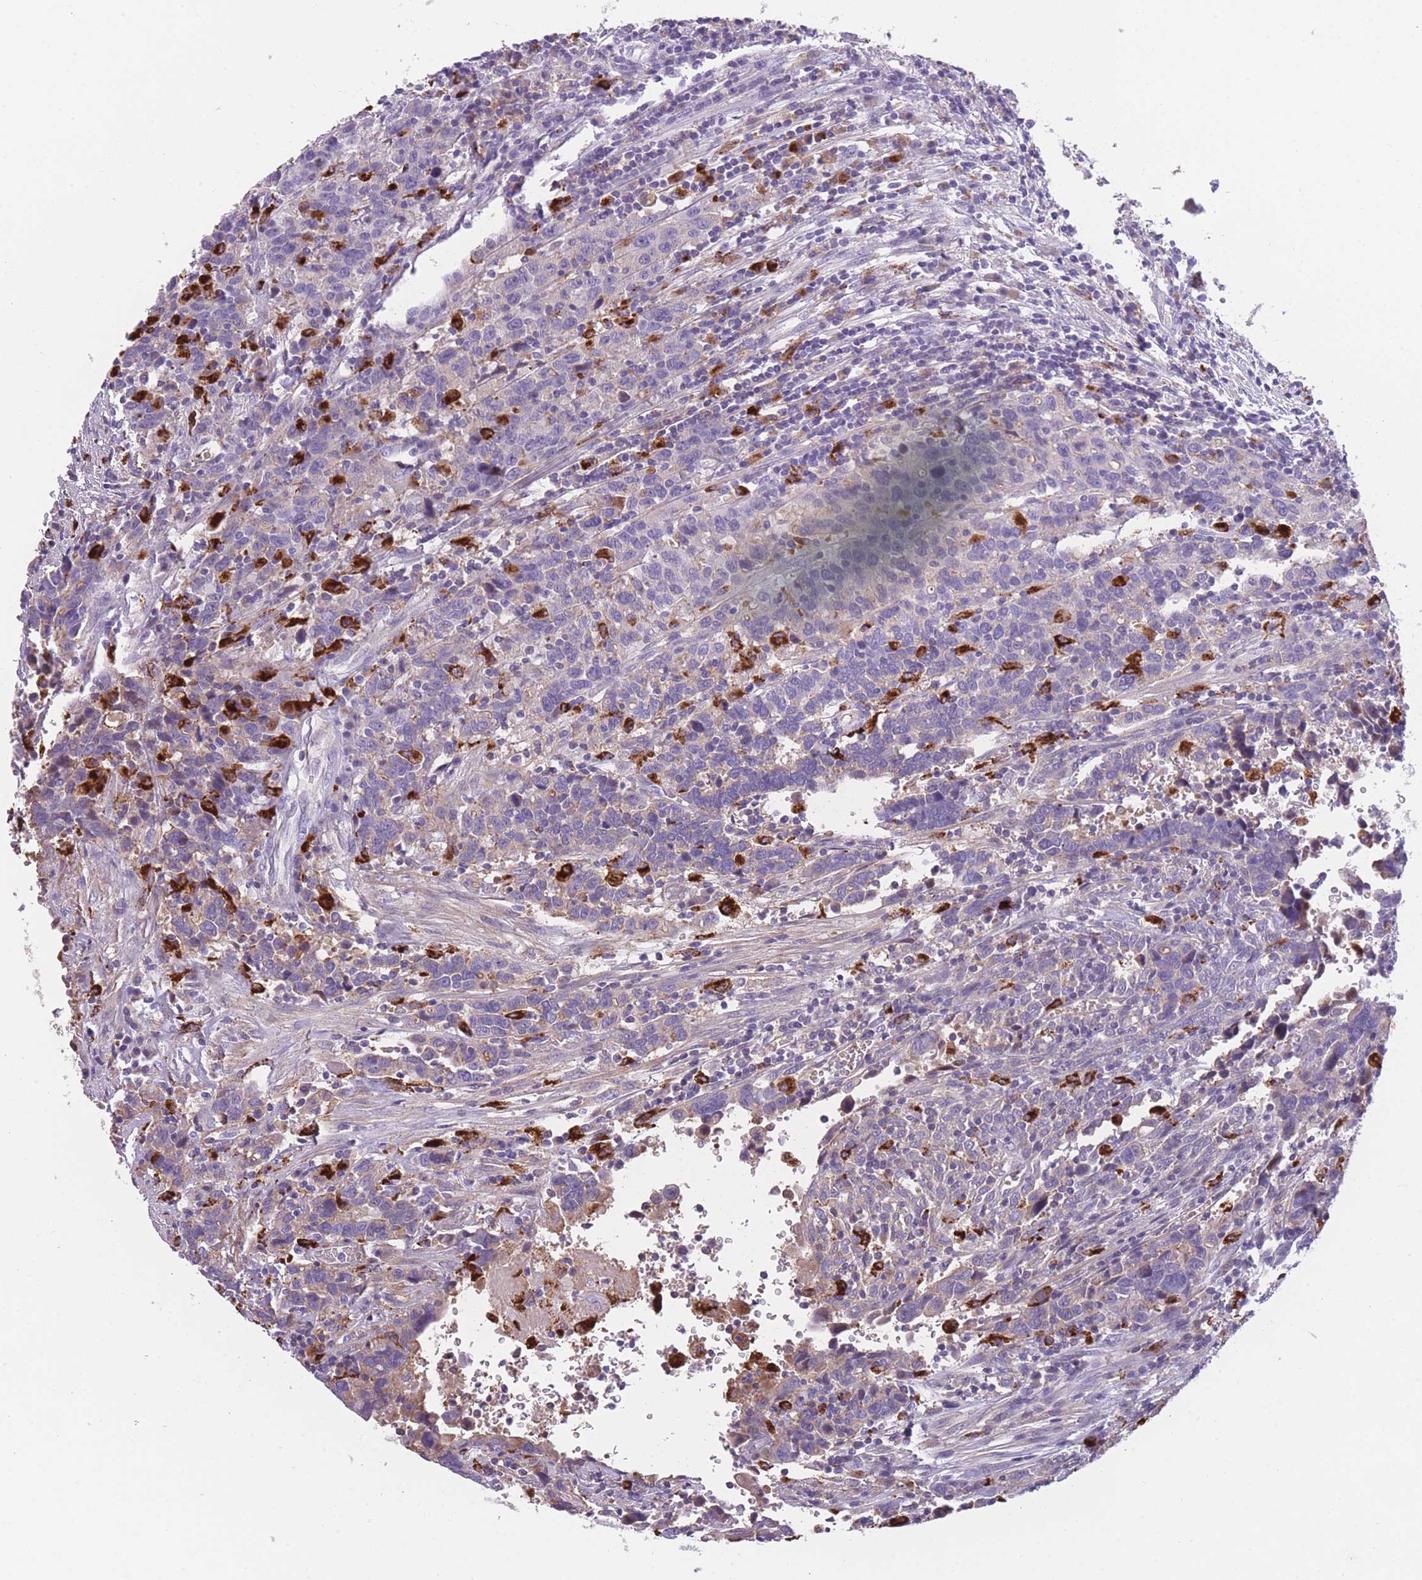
{"staining": {"intensity": "weak", "quantity": "<25%", "location": "cytoplasmic/membranous"}, "tissue": "urothelial cancer", "cell_type": "Tumor cells", "image_type": "cancer", "snomed": [{"axis": "morphology", "description": "Urothelial carcinoma, High grade"}, {"axis": "topography", "description": "Urinary bladder"}], "caption": "This is a image of immunohistochemistry staining of urothelial carcinoma (high-grade), which shows no staining in tumor cells. (DAB immunohistochemistry with hematoxylin counter stain).", "gene": "GNAT1", "patient": {"sex": "male", "age": 61}}